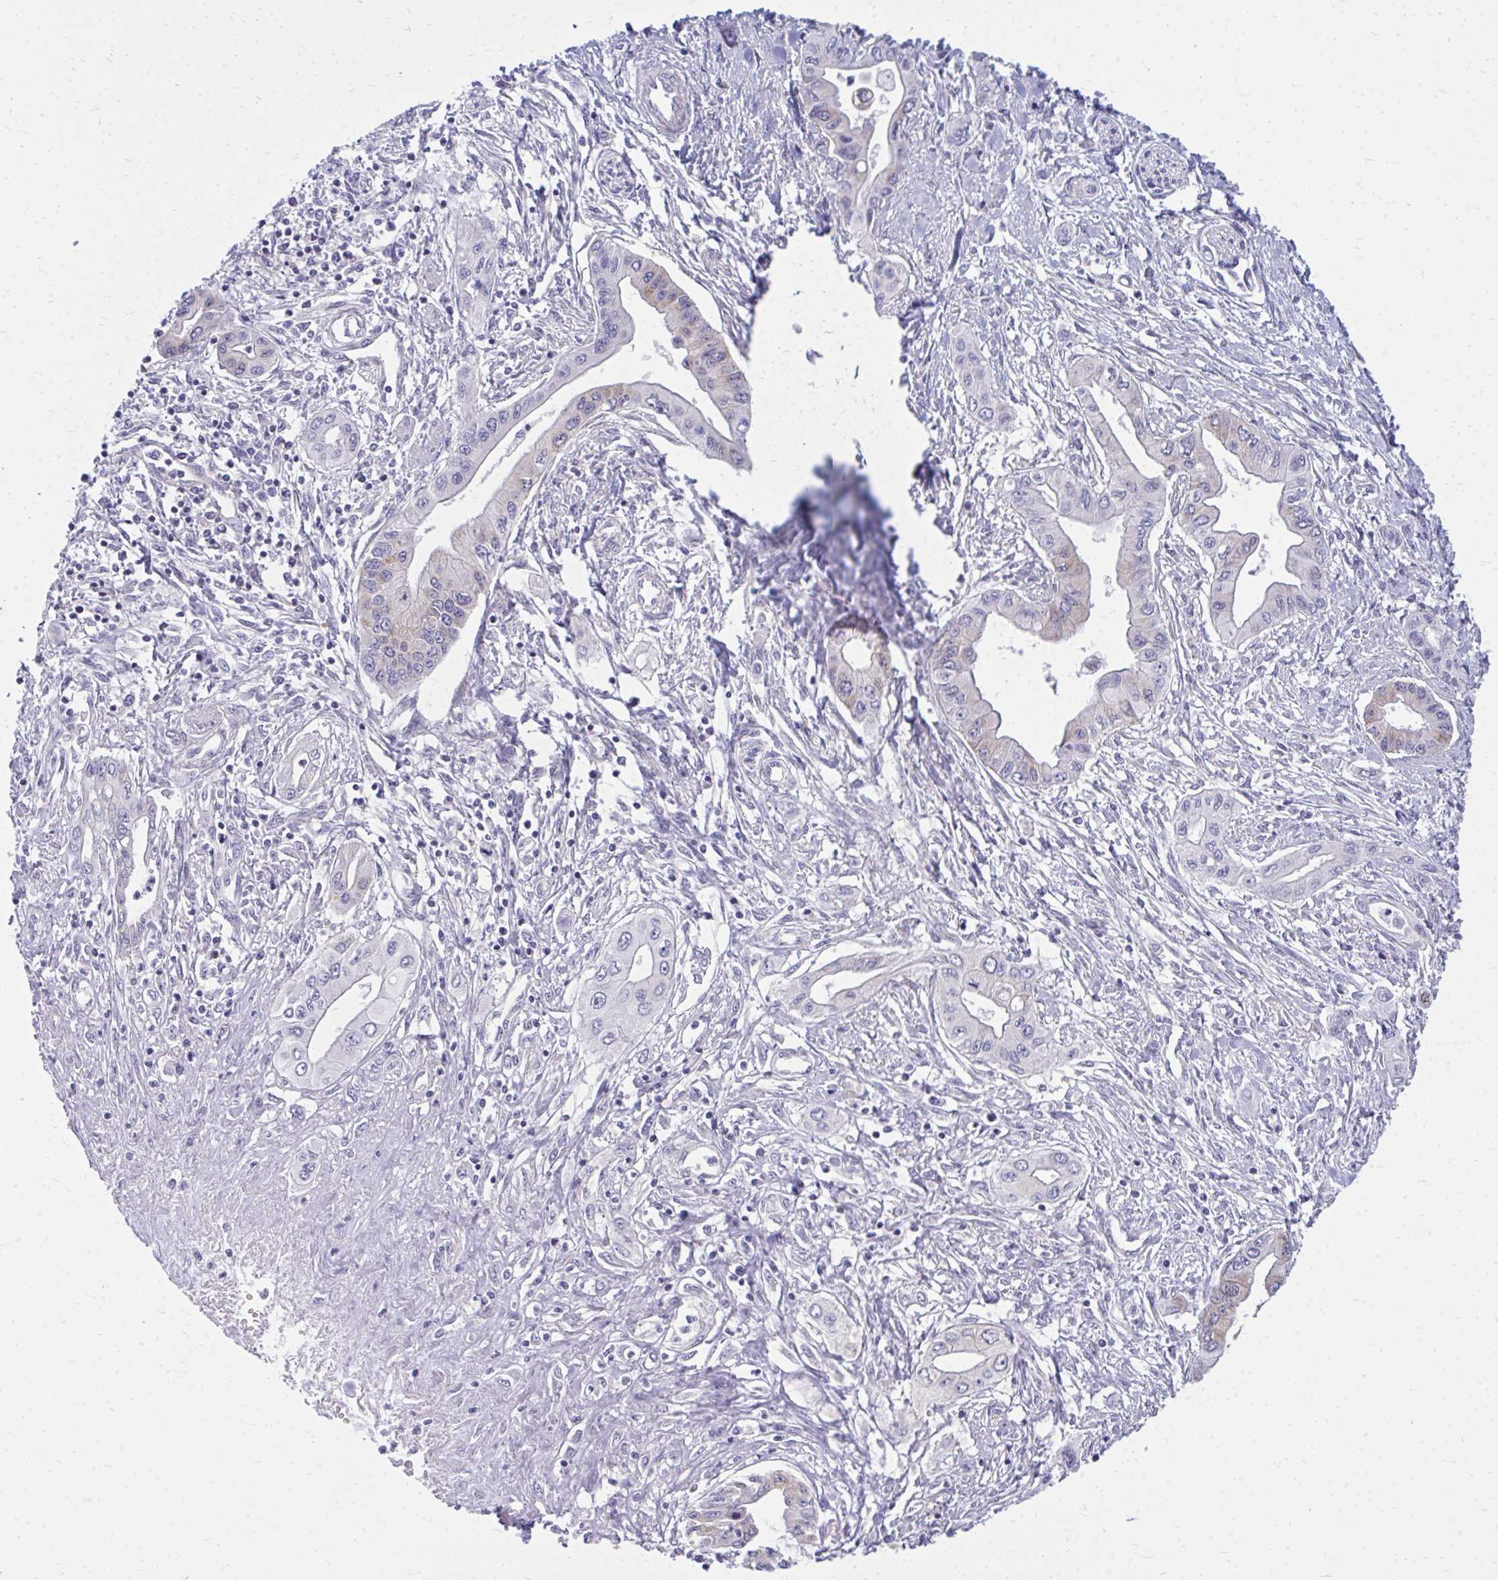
{"staining": {"intensity": "moderate", "quantity": "<25%", "location": "cytoplasmic/membranous"}, "tissue": "pancreatic cancer", "cell_type": "Tumor cells", "image_type": "cancer", "snomed": [{"axis": "morphology", "description": "Adenocarcinoma, NOS"}, {"axis": "topography", "description": "Pancreas"}], "caption": "The immunohistochemical stain shows moderate cytoplasmic/membranous expression in tumor cells of pancreatic adenocarcinoma tissue.", "gene": "ASAP1", "patient": {"sex": "female", "age": 62}}